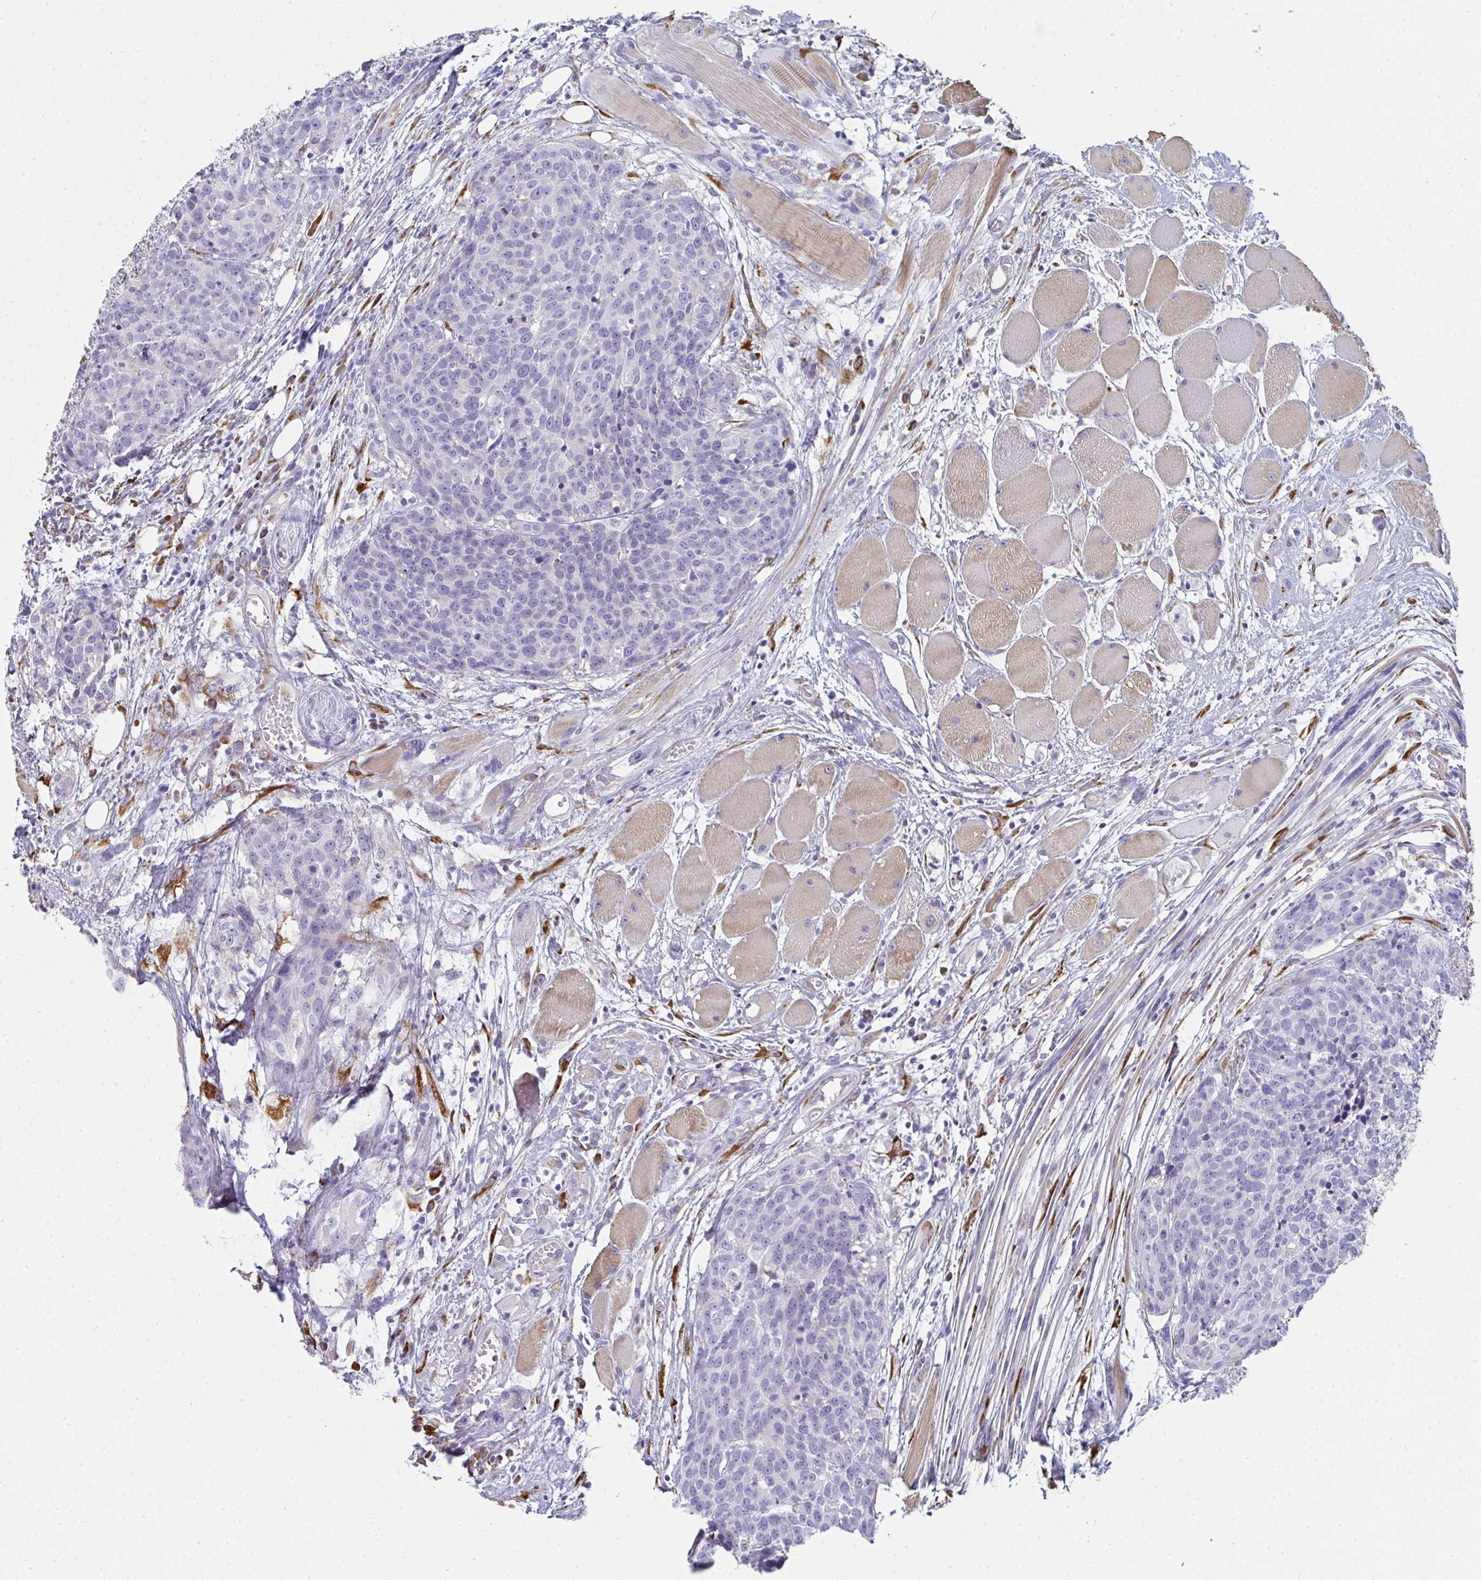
{"staining": {"intensity": "negative", "quantity": "none", "location": "none"}, "tissue": "head and neck cancer", "cell_type": "Tumor cells", "image_type": "cancer", "snomed": [{"axis": "morphology", "description": "Squamous cell carcinoma, NOS"}, {"axis": "topography", "description": "Oral tissue"}, {"axis": "topography", "description": "Head-Neck"}], "caption": "A high-resolution image shows immunohistochemistry staining of head and neck squamous cell carcinoma, which demonstrates no significant expression in tumor cells.", "gene": "SHROOM1", "patient": {"sex": "male", "age": 64}}